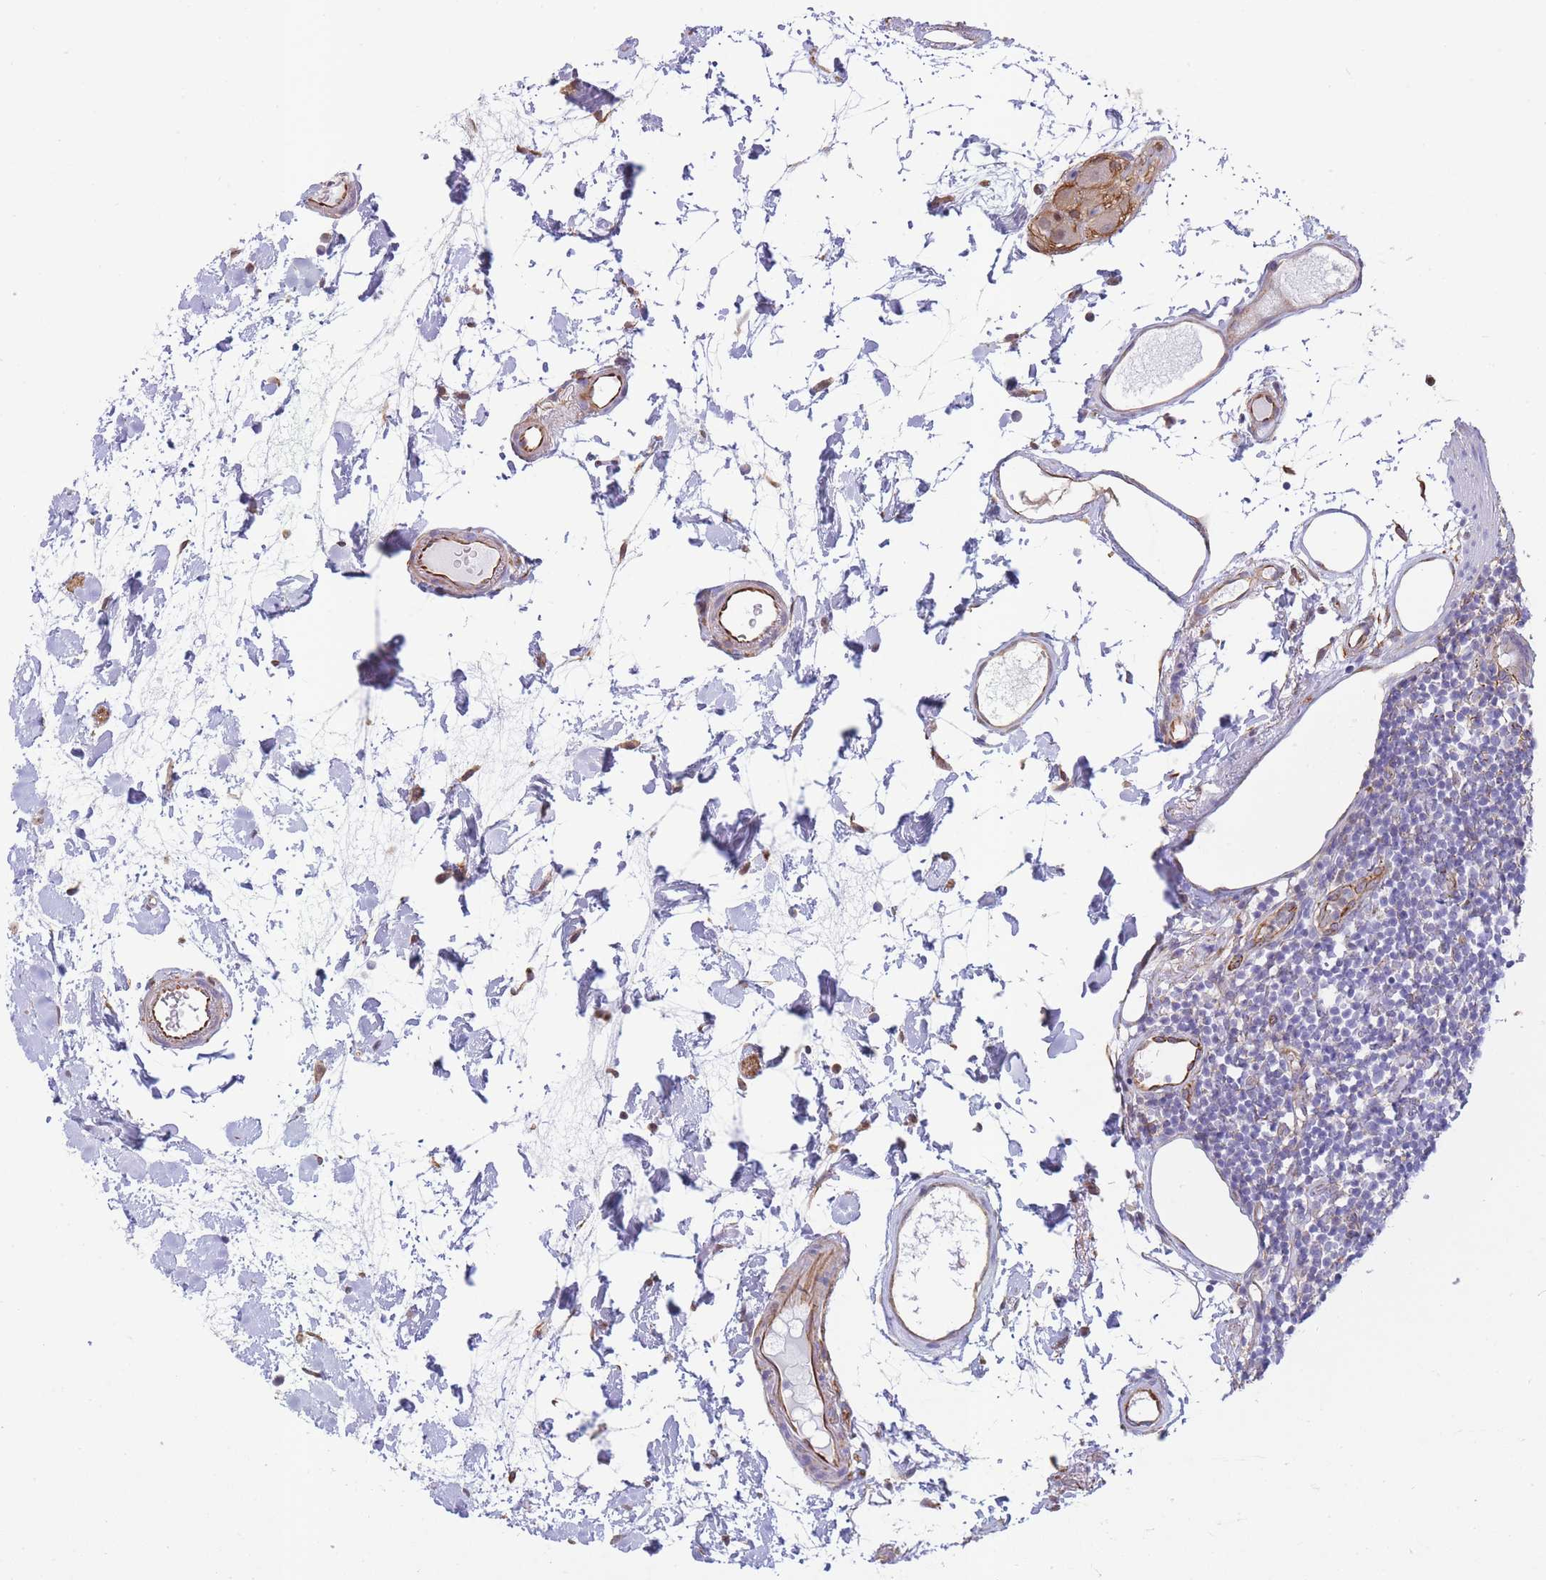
{"staining": {"intensity": "strong", "quantity": ">75%", "location": "cytoplasmic/membranous"}, "tissue": "colon", "cell_type": "Endothelial cells", "image_type": "normal", "snomed": [{"axis": "morphology", "description": "Normal tissue, NOS"}, {"axis": "topography", "description": "Colon"}], "caption": "IHC of normal human colon exhibits high levels of strong cytoplasmic/membranous staining in about >75% of endothelial cells.", "gene": "ECPAS", "patient": {"sex": "female", "age": 84}}